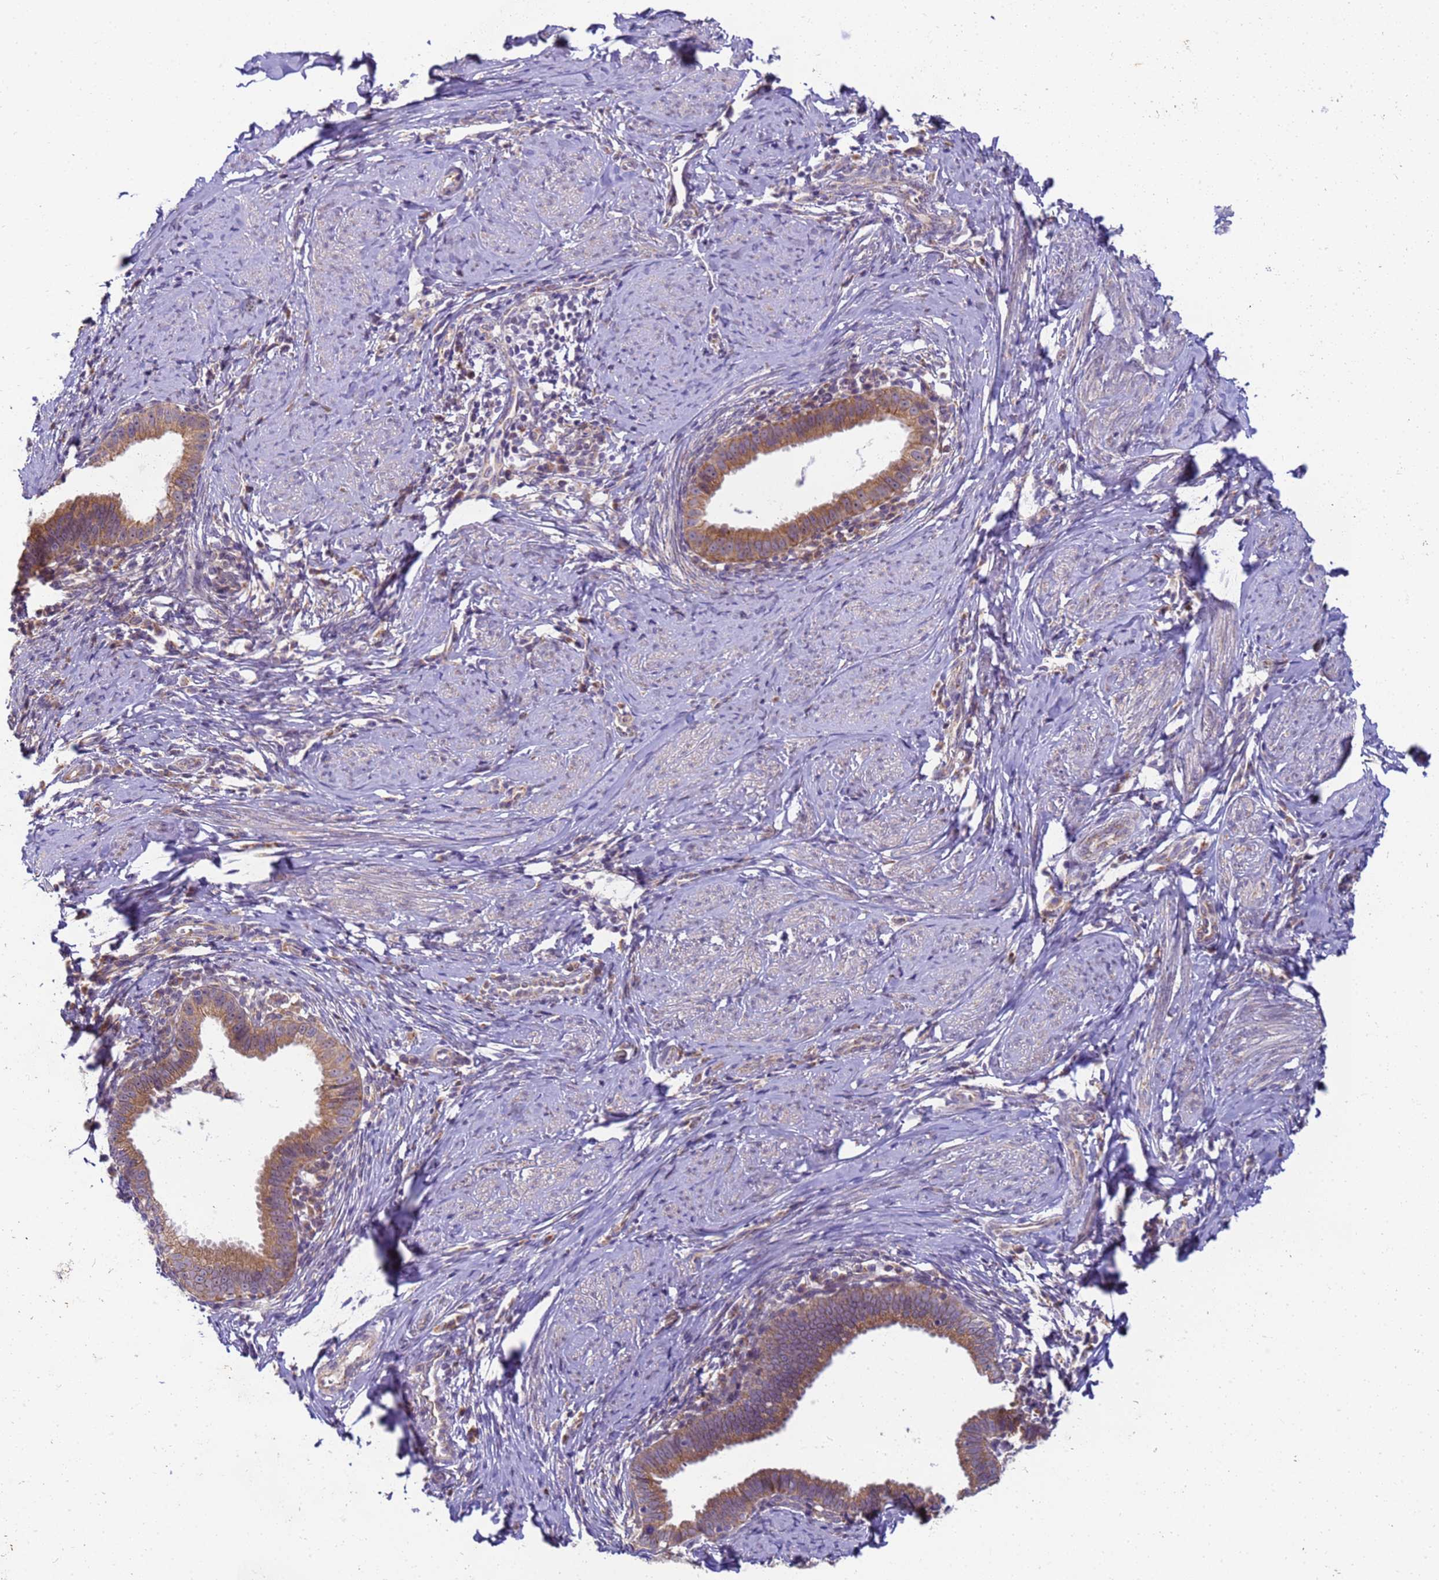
{"staining": {"intensity": "moderate", "quantity": ">75%", "location": "cytoplasmic/membranous"}, "tissue": "cervical cancer", "cell_type": "Tumor cells", "image_type": "cancer", "snomed": [{"axis": "morphology", "description": "Adenocarcinoma, NOS"}, {"axis": "topography", "description": "Cervix"}], "caption": "Moderate cytoplasmic/membranous expression is appreciated in about >75% of tumor cells in cervical cancer (adenocarcinoma).", "gene": "RAPGEF3", "patient": {"sex": "female", "age": 36}}